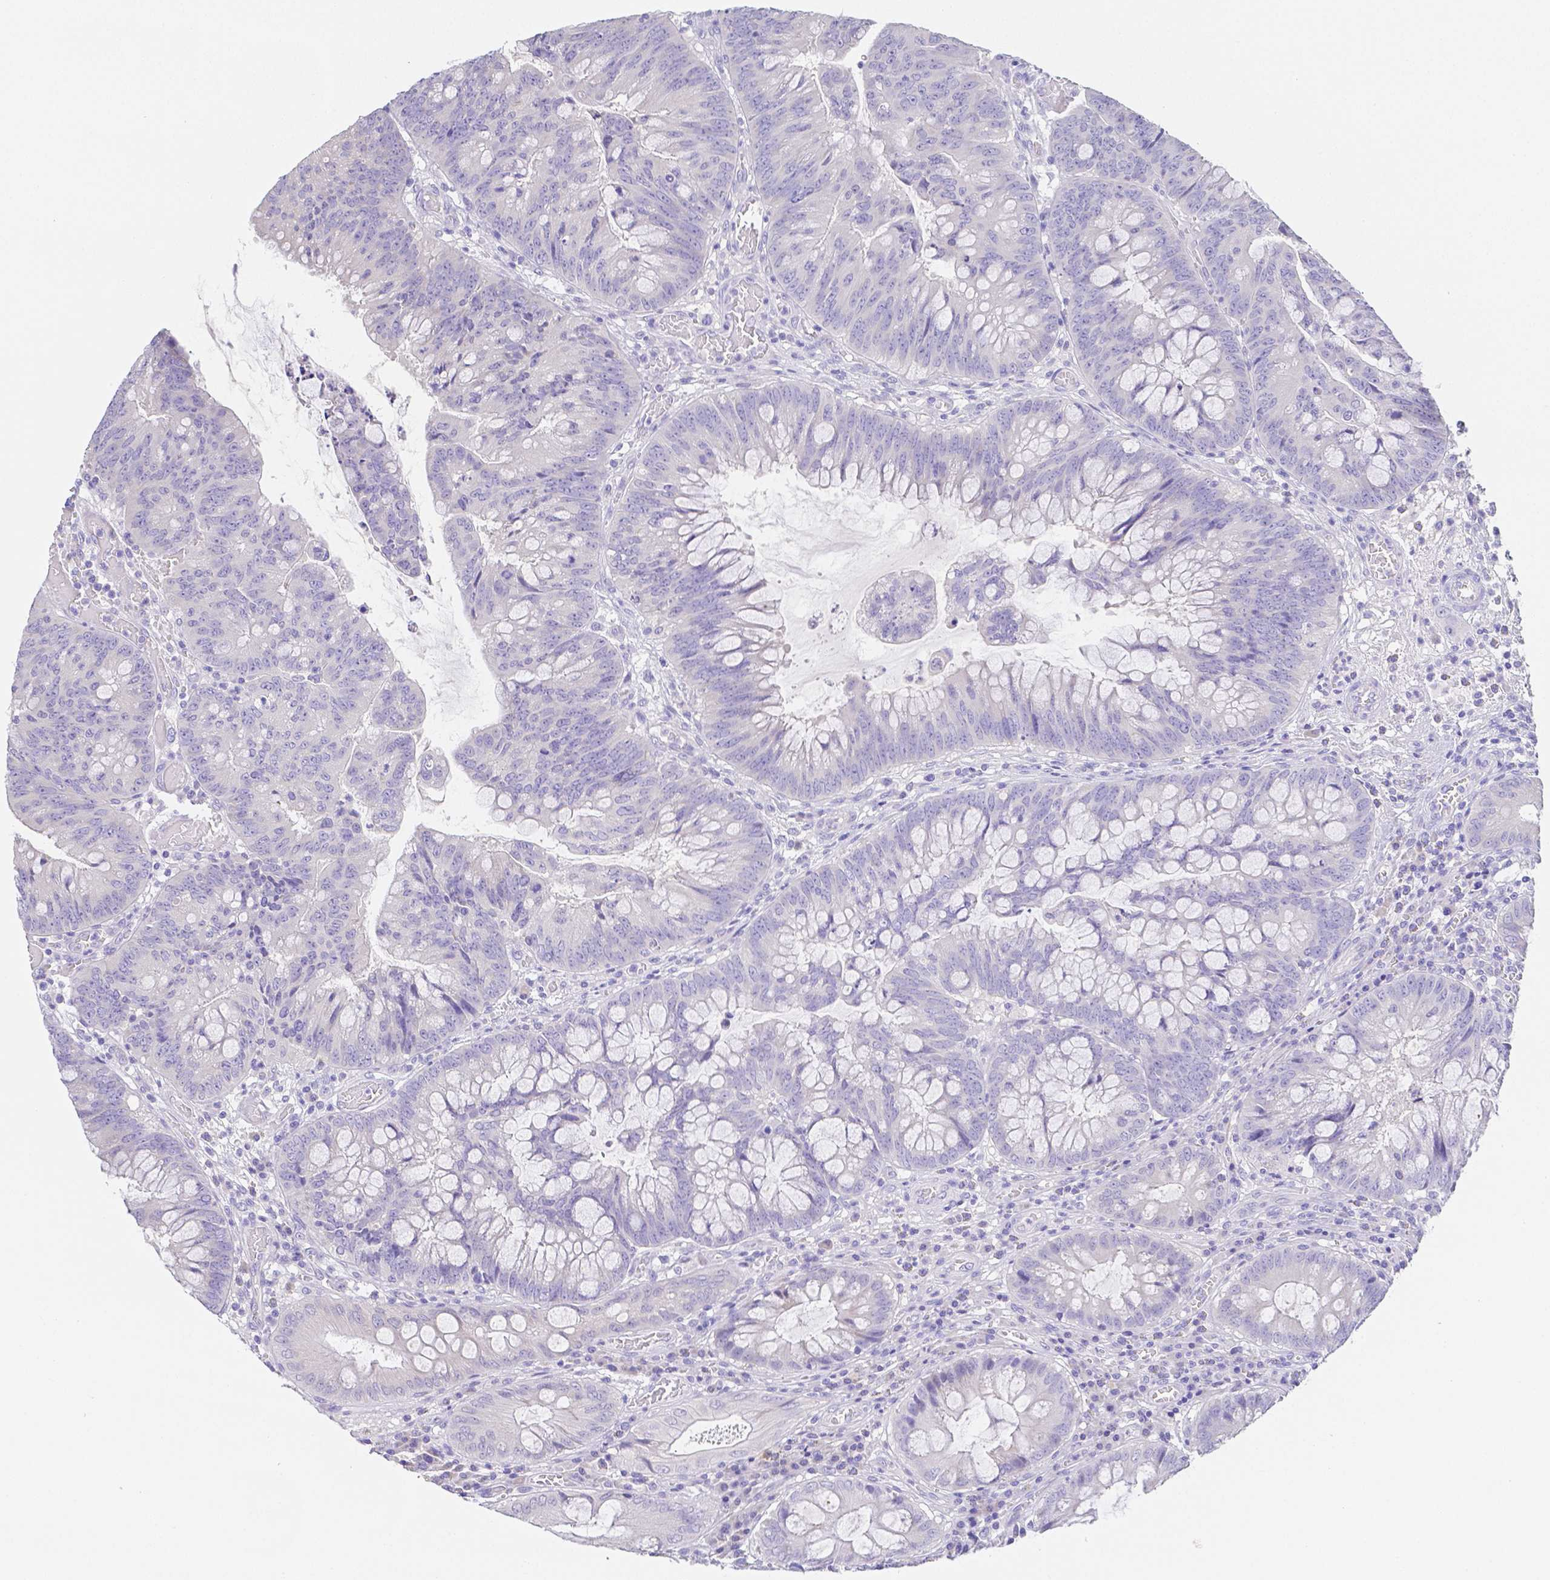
{"staining": {"intensity": "negative", "quantity": "none", "location": "none"}, "tissue": "colorectal cancer", "cell_type": "Tumor cells", "image_type": "cancer", "snomed": [{"axis": "morphology", "description": "Adenocarcinoma, NOS"}, {"axis": "topography", "description": "Colon"}], "caption": "This micrograph is of colorectal adenocarcinoma stained with immunohistochemistry to label a protein in brown with the nuclei are counter-stained blue. There is no staining in tumor cells.", "gene": "ZG16B", "patient": {"sex": "male", "age": 62}}